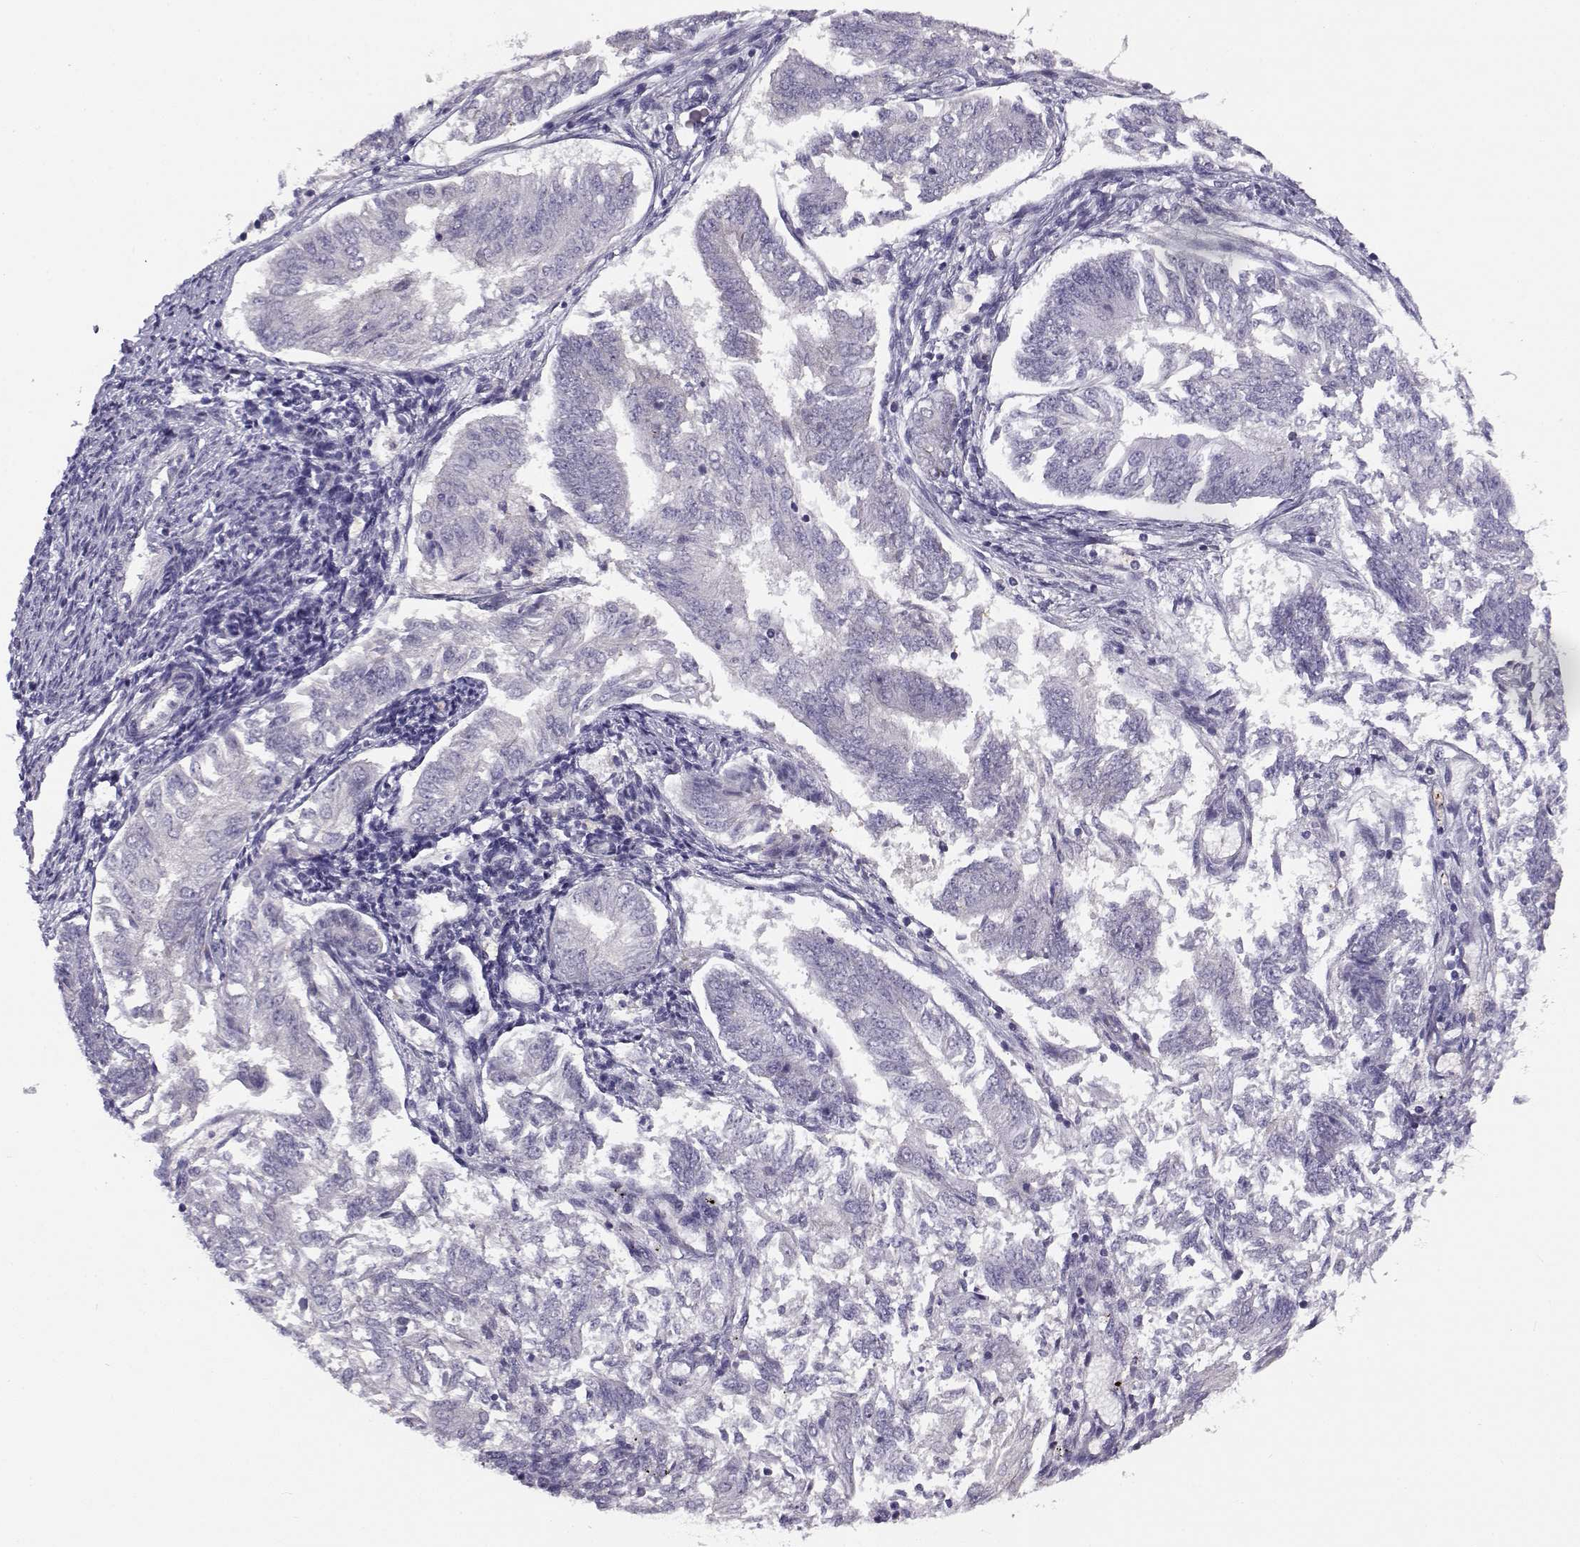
{"staining": {"intensity": "negative", "quantity": "none", "location": "none"}, "tissue": "endometrial cancer", "cell_type": "Tumor cells", "image_type": "cancer", "snomed": [{"axis": "morphology", "description": "Adenocarcinoma, NOS"}, {"axis": "topography", "description": "Endometrium"}], "caption": "Histopathology image shows no protein positivity in tumor cells of endometrial cancer (adenocarcinoma) tissue.", "gene": "TMEM145", "patient": {"sex": "female", "age": 58}}